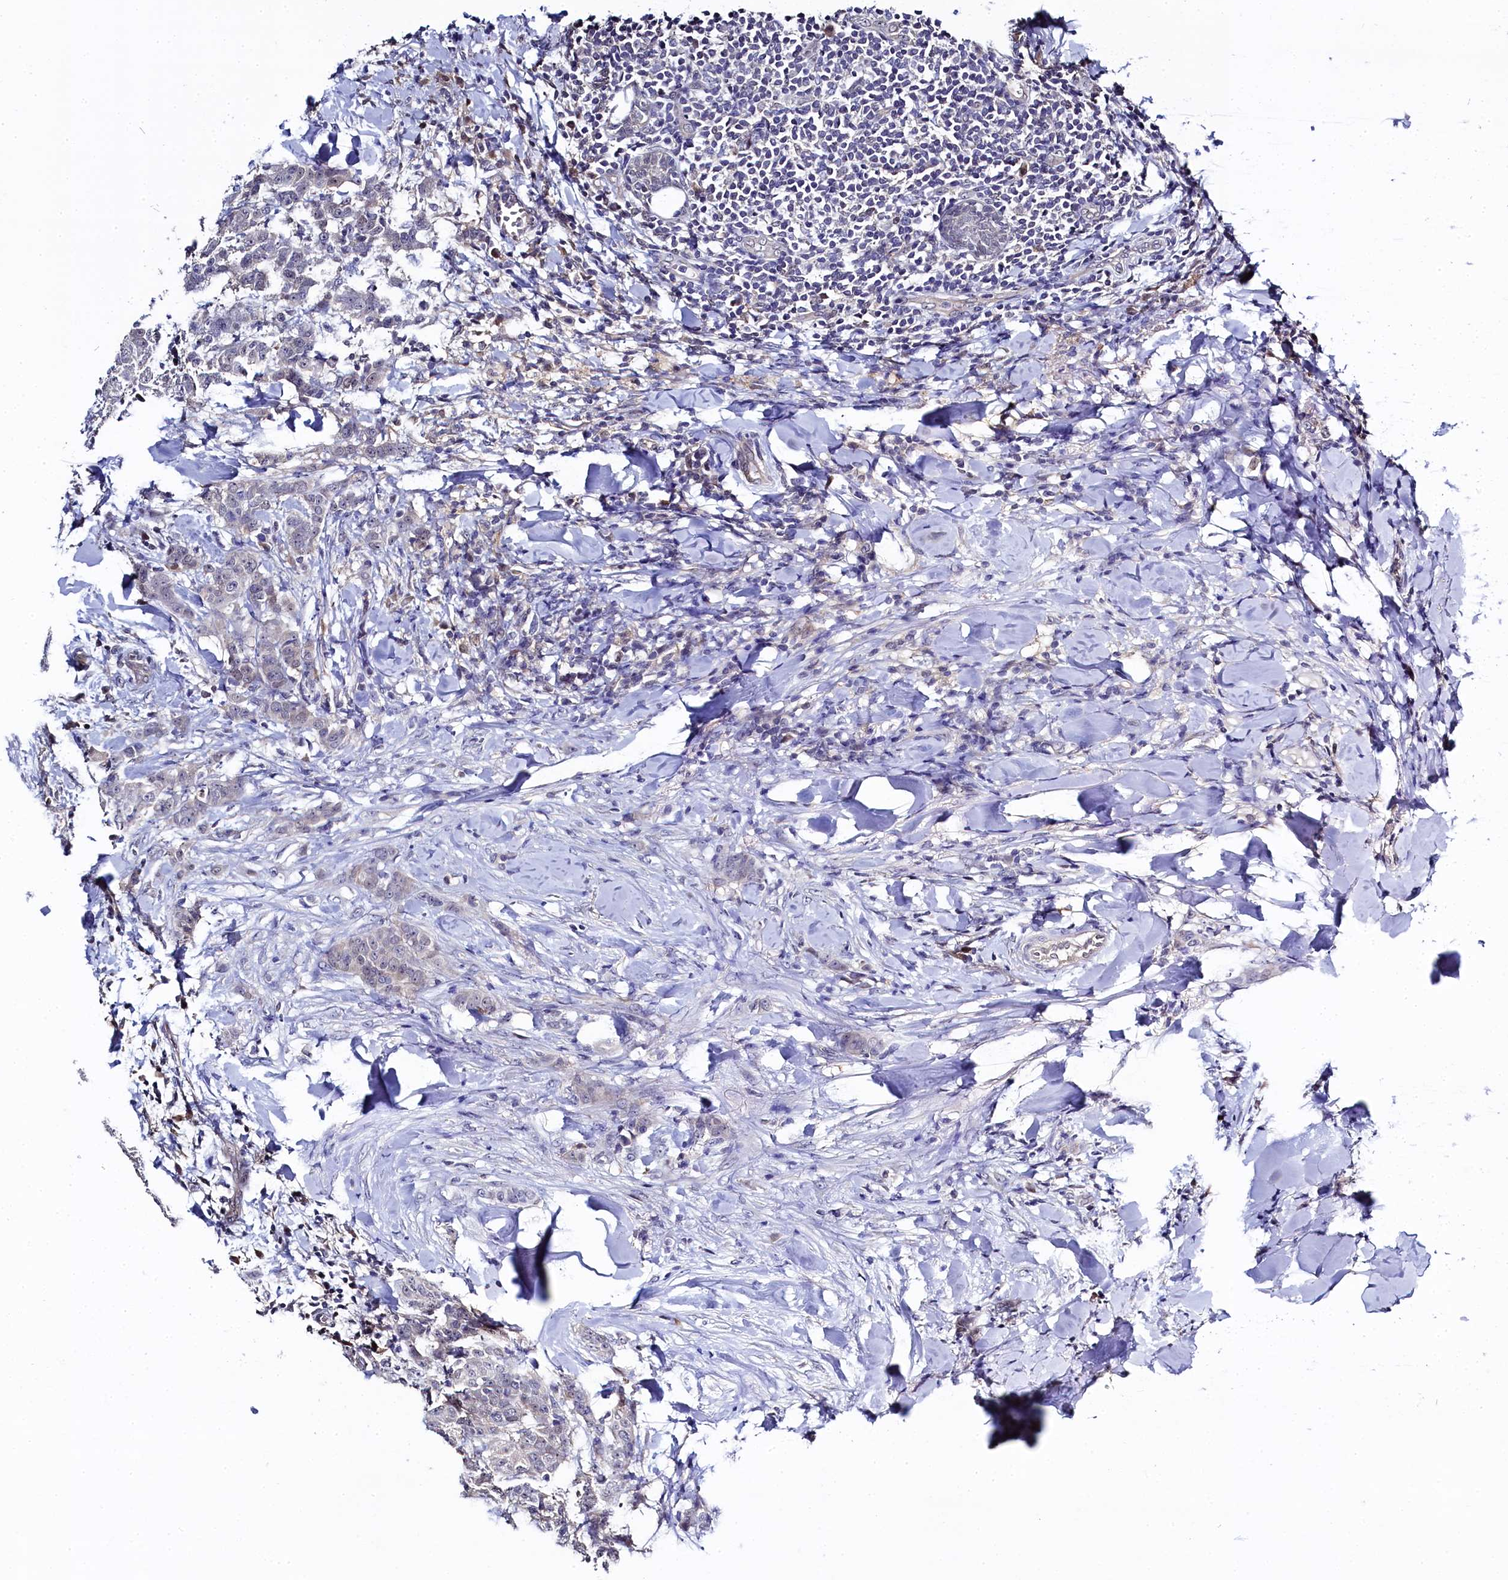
{"staining": {"intensity": "negative", "quantity": "none", "location": "none"}, "tissue": "breast cancer", "cell_type": "Tumor cells", "image_type": "cancer", "snomed": [{"axis": "morphology", "description": "Duct carcinoma"}, {"axis": "topography", "description": "Breast"}], "caption": "High magnification brightfield microscopy of breast cancer (intraductal carcinoma) stained with DAB (brown) and counterstained with hematoxylin (blue): tumor cells show no significant staining.", "gene": "C11orf54", "patient": {"sex": "female", "age": 40}}